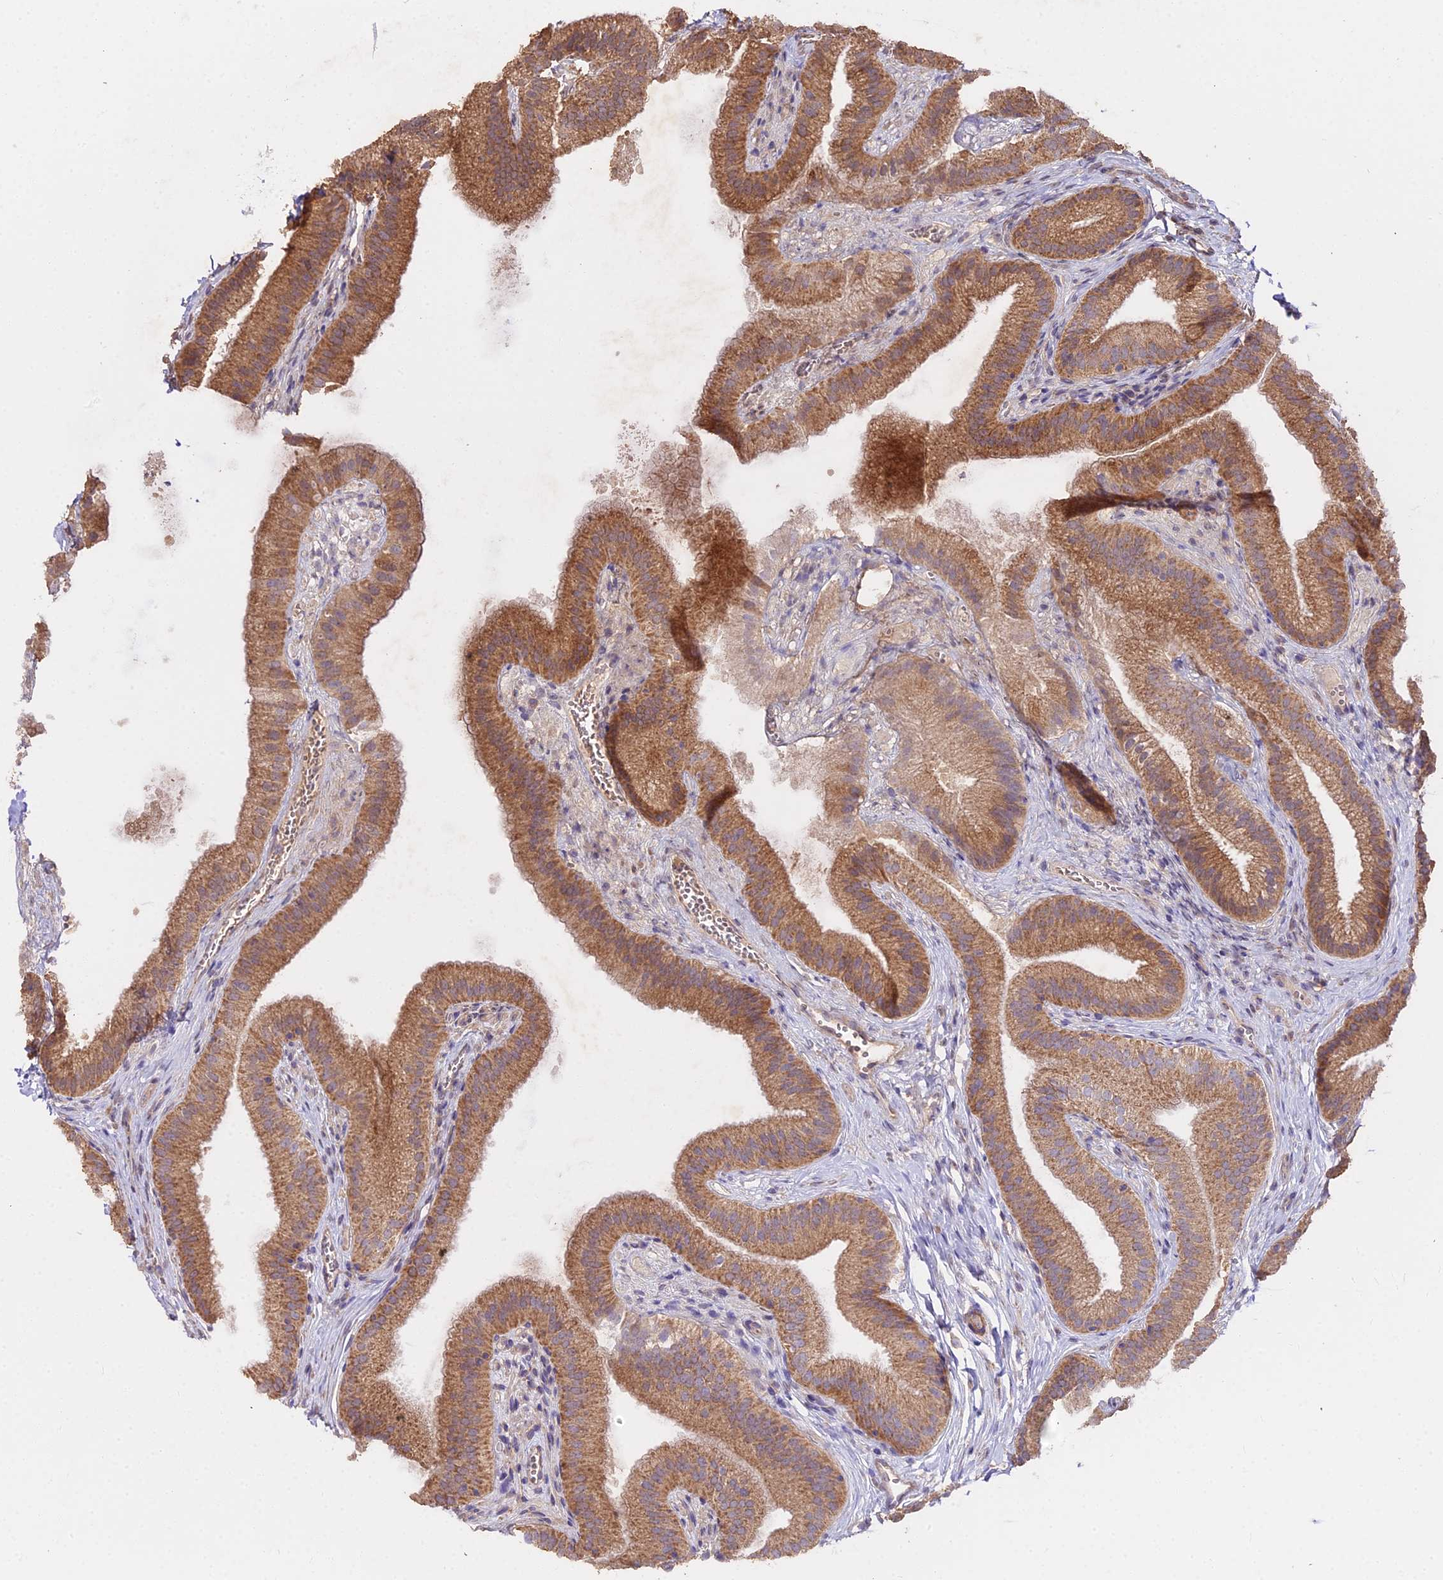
{"staining": {"intensity": "moderate", "quantity": ">75%", "location": "cytoplasmic/membranous"}, "tissue": "gallbladder", "cell_type": "Glandular cells", "image_type": "normal", "snomed": [{"axis": "morphology", "description": "Normal tissue, NOS"}, {"axis": "topography", "description": "Gallbladder"}], "caption": "Immunohistochemical staining of benign human gallbladder shows medium levels of moderate cytoplasmic/membranous expression in approximately >75% of glandular cells.", "gene": "METTL13", "patient": {"sex": "female", "age": 54}}